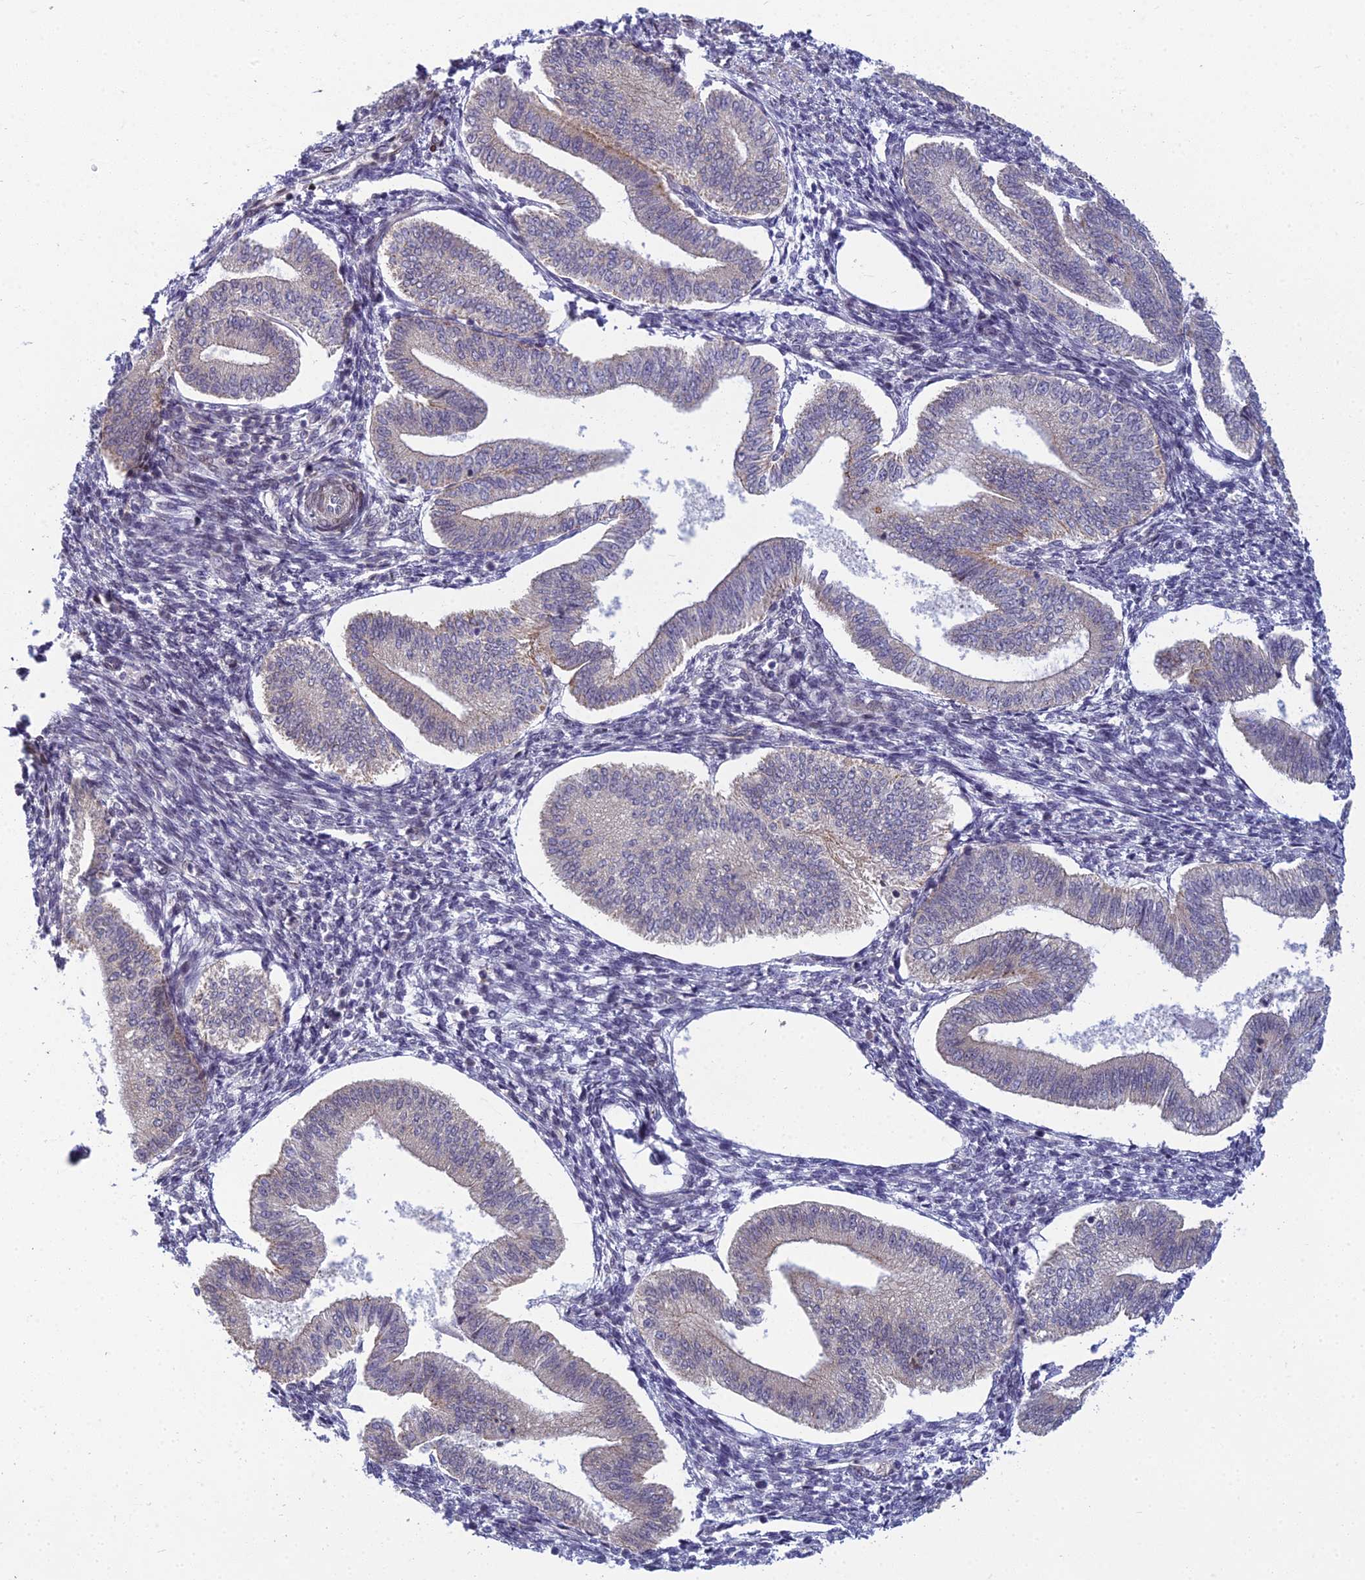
{"staining": {"intensity": "negative", "quantity": "none", "location": "none"}, "tissue": "endometrium", "cell_type": "Cells in endometrial stroma", "image_type": "normal", "snomed": [{"axis": "morphology", "description": "Normal tissue, NOS"}, {"axis": "topography", "description": "Endometrium"}], "caption": "Immunohistochemistry of normal endometrium reveals no expression in cells in endometrial stroma. (Immunohistochemistry (ihc), brightfield microscopy, high magnification).", "gene": "DTX2", "patient": {"sex": "female", "age": 34}}